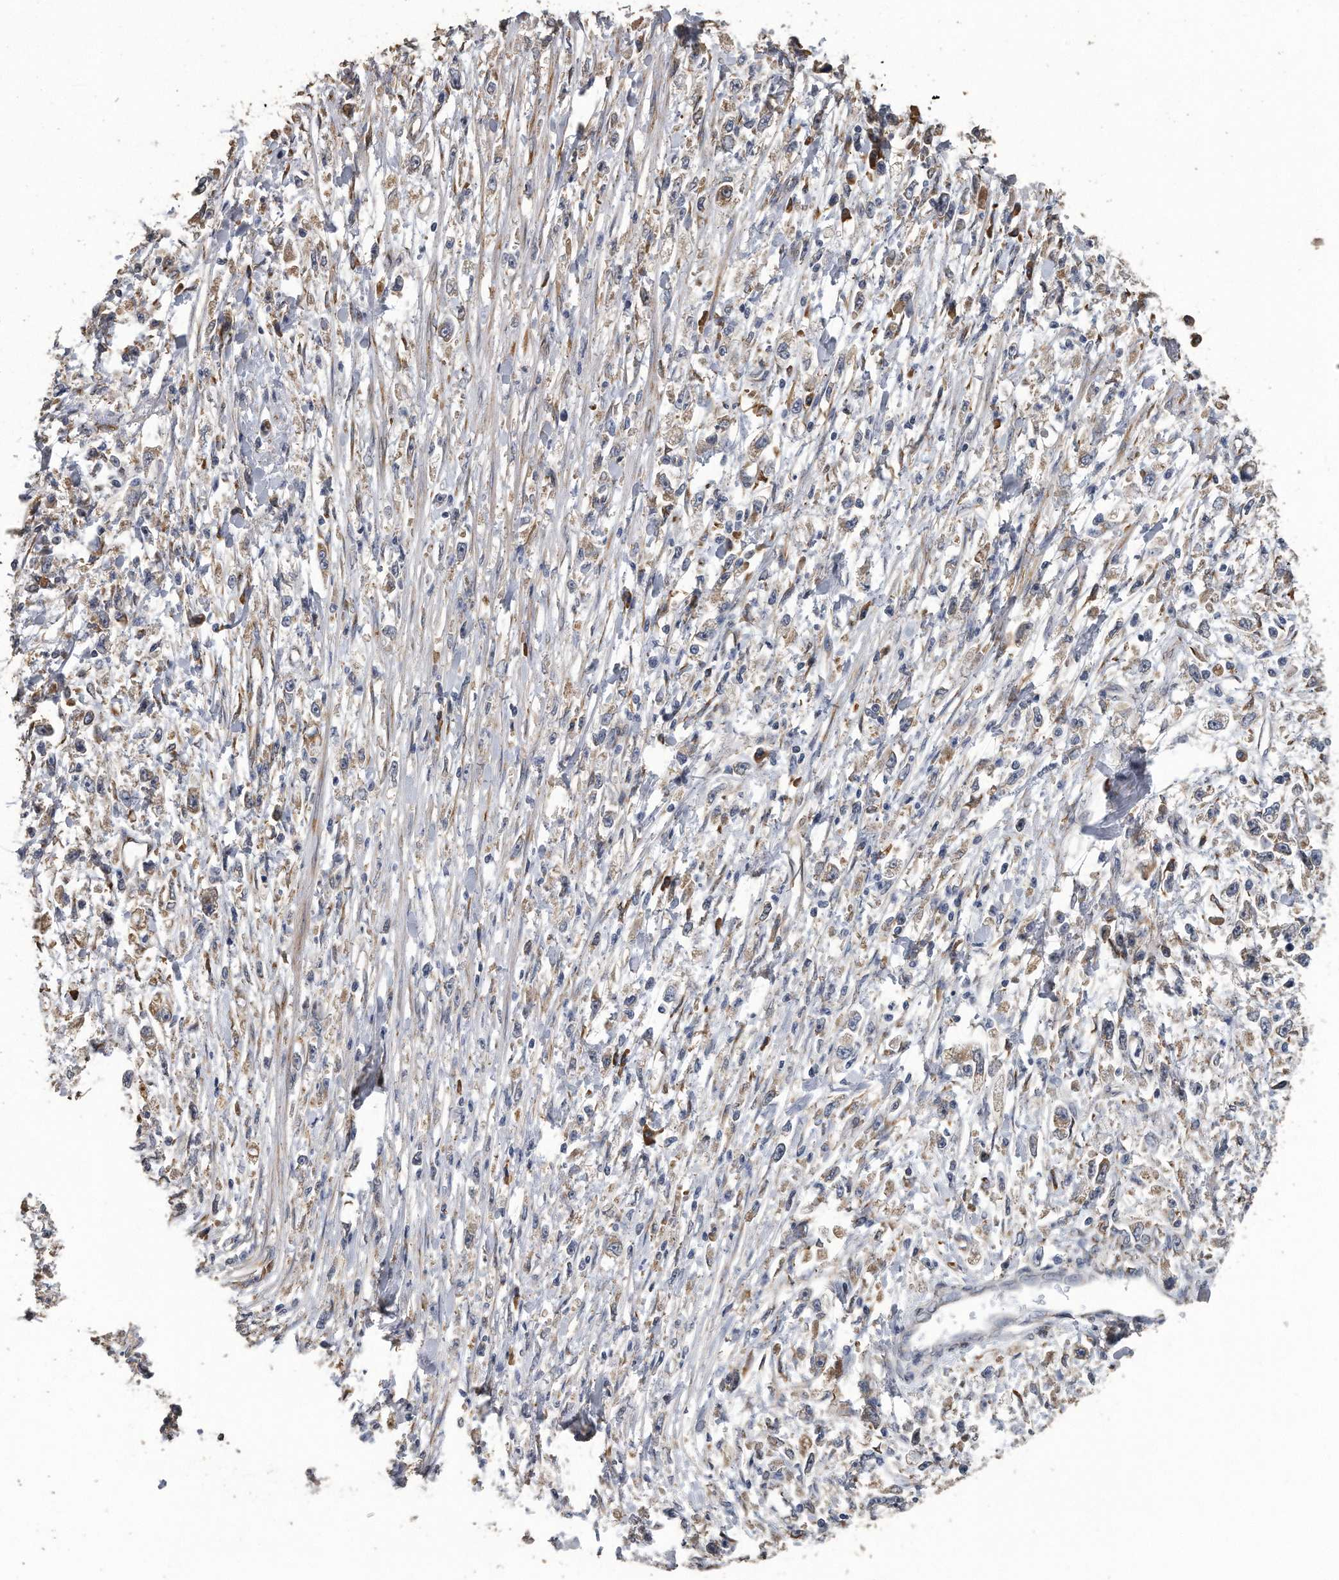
{"staining": {"intensity": "weak", "quantity": "25%-75%", "location": "cytoplasmic/membranous"}, "tissue": "stomach cancer", "cell_type": "Tumor cells", "image_type": "cancer", "snomed": [{"axis": "morphology", "description": "Adenocarcinoma, NOS"}, {"axis": "topography", "description": "Stomach"}], "caption": "Protein expression analysis of adenocarcinoma (stomach) demonstrates weak cytoplasmic/membranous positivity in about 25%-75% of tumor cells. The staining was performed using DAB, with brown indicating positive protein expression. Nuclei are stained blue with hematoxylin.", "gene": "PCLO", "patient": {"sex": "female", "age": 59}}